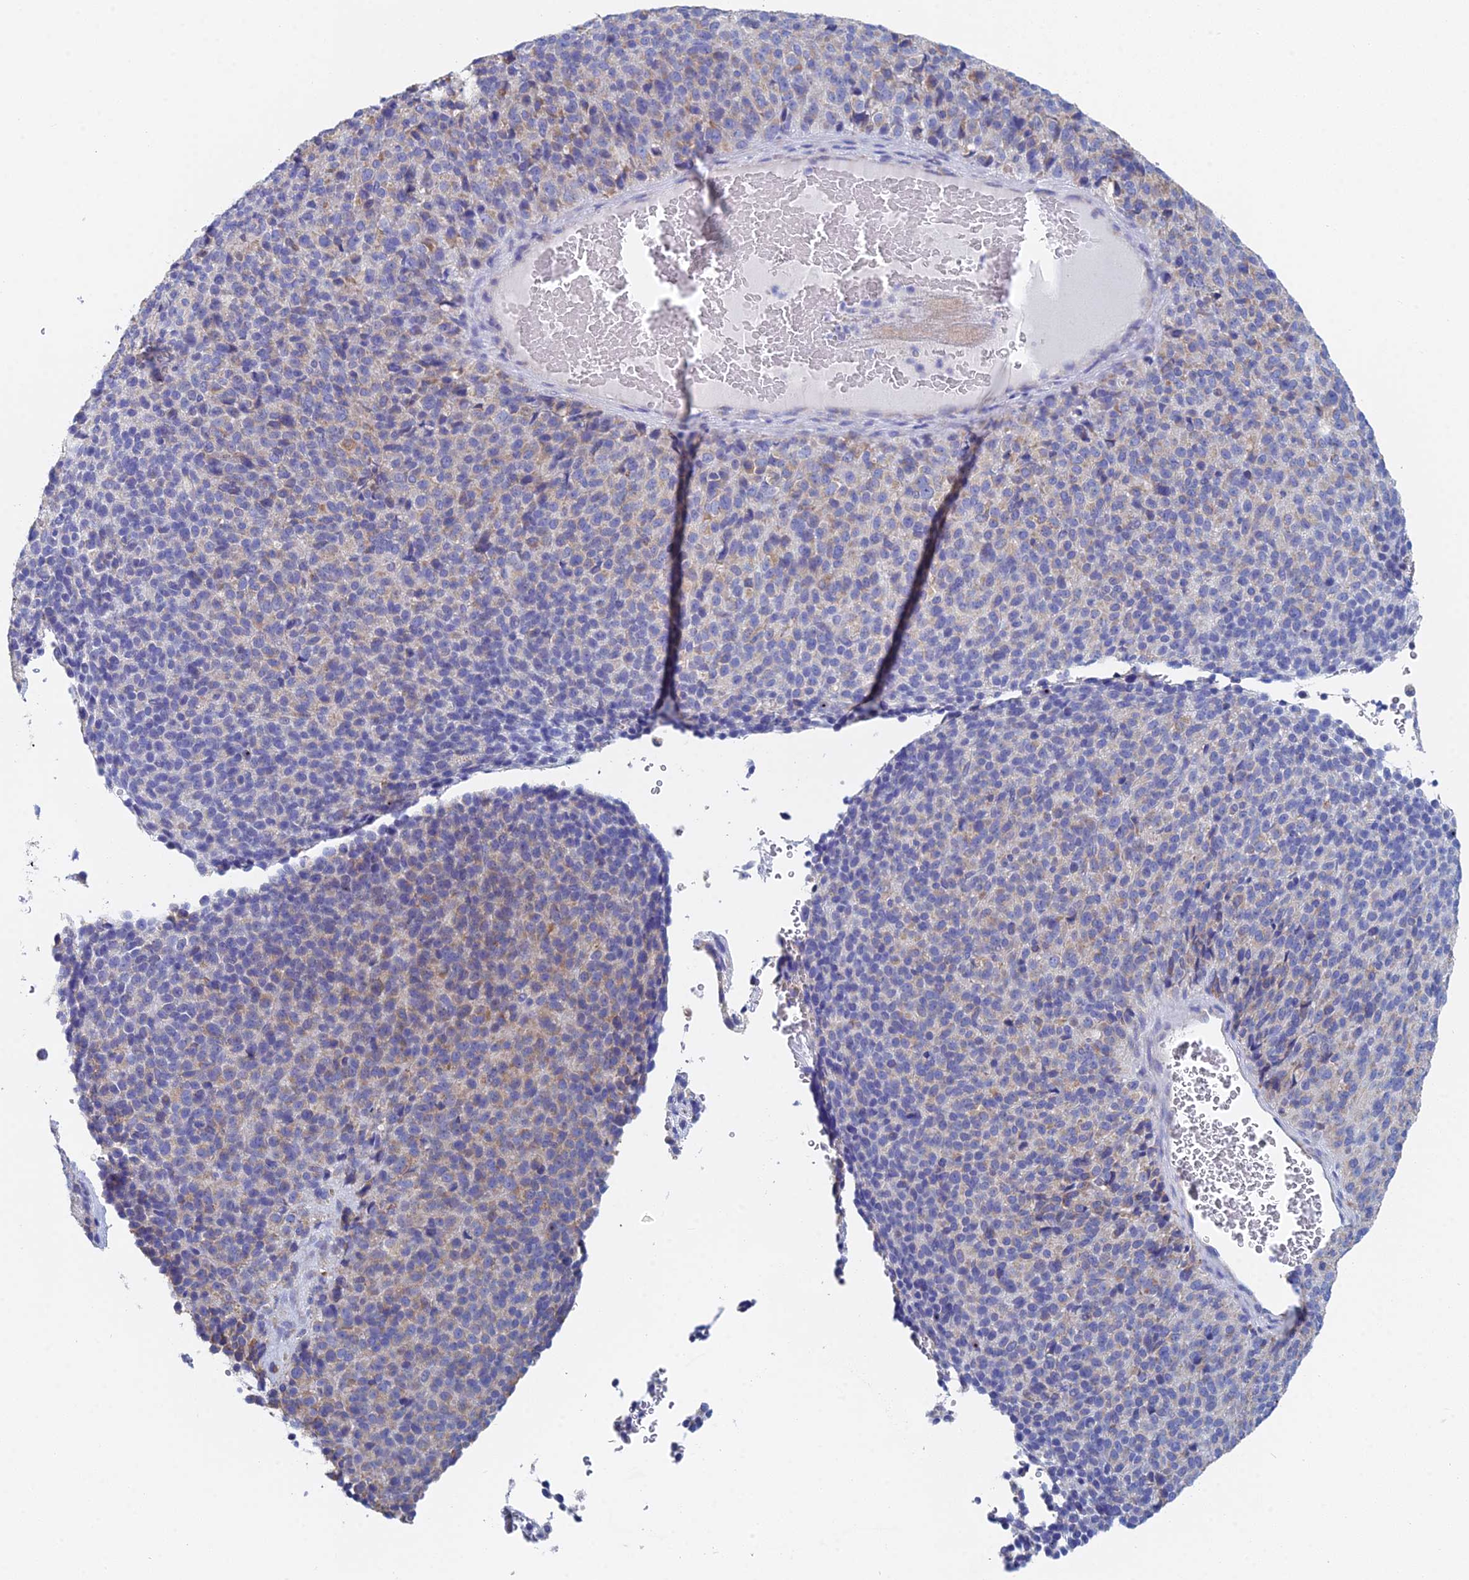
{"staining": {"intensity": "weak", "quantity": "25%-75%", "location": "cytoplasmic/membranous"}, "tissue": "melanoma", "cell_type": "Tumor cells", "image_type": "cancer", "snomed": [{"axis": "morphology", "description": "Malignant melanoma, Metastatic site"}, {"axis": "topography", "description": "Brain"}], "caption": "Tumor cells display low levels of weak cytoplasmic/membranous expression in approximately 25%-75% of cells in human malignant melanoma (metastatic site).", "gene": "CRACR2B", "patient": {"sex": "female", "age": 56}}